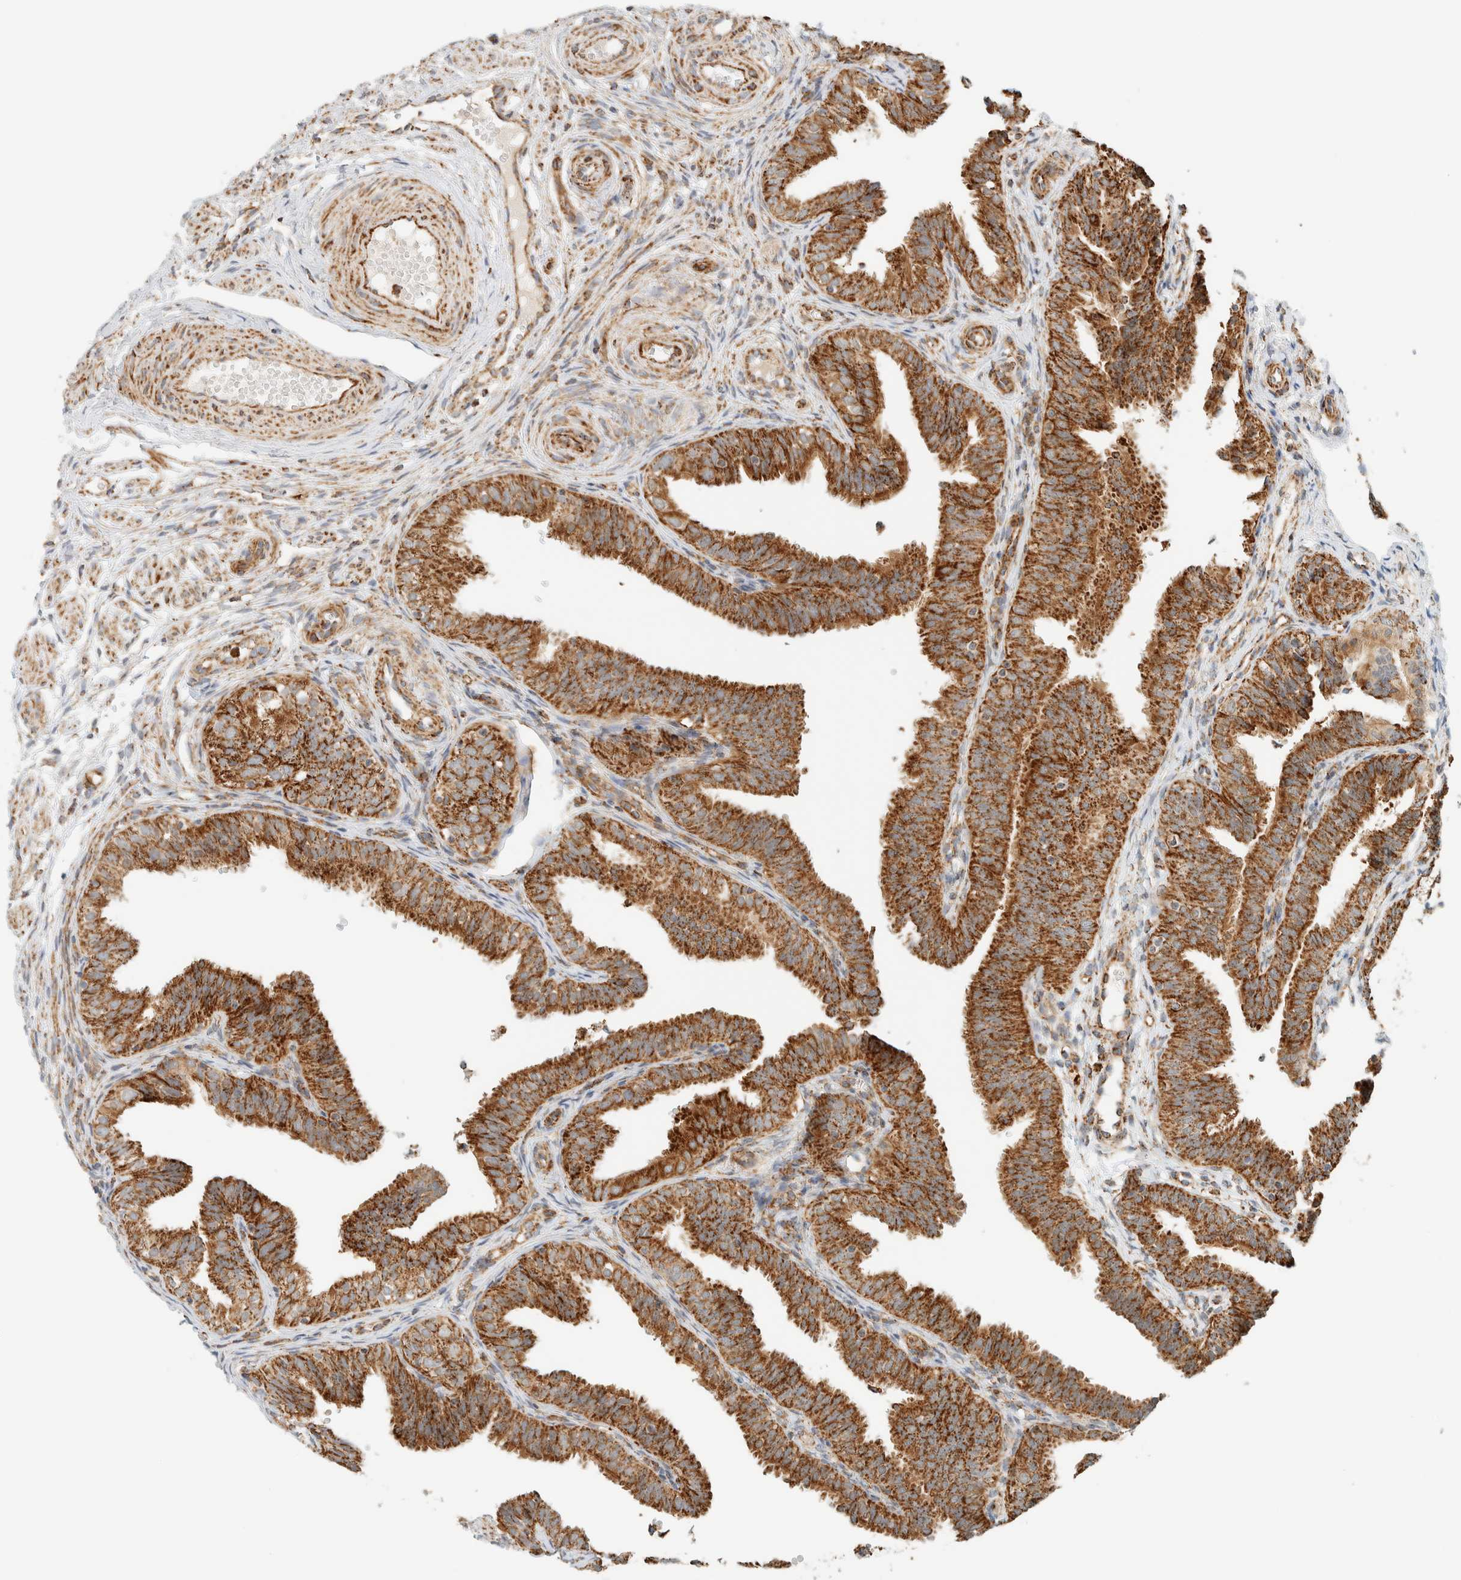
{"staining": {"intensity": "strong", "quantity": ">75%", "location": "cytoplasmic/membranous"}, "tissue": "fallopian tube", "cell_type": "Glandular cells", "image_type": "normal", "snomed": [{"axis": "morphology", "description": "Normal tissue, NOS"}, {"axis": "topography", "description": "Fallopian tube"}], "caption": "A high amount of strong cytoplasmic/membranous positivity is appreciated in approximately >75% of glandular cells in benign fallopian tube.", "gene": "KIFAP3", "patient": {"sex": "female", "age": 35}}